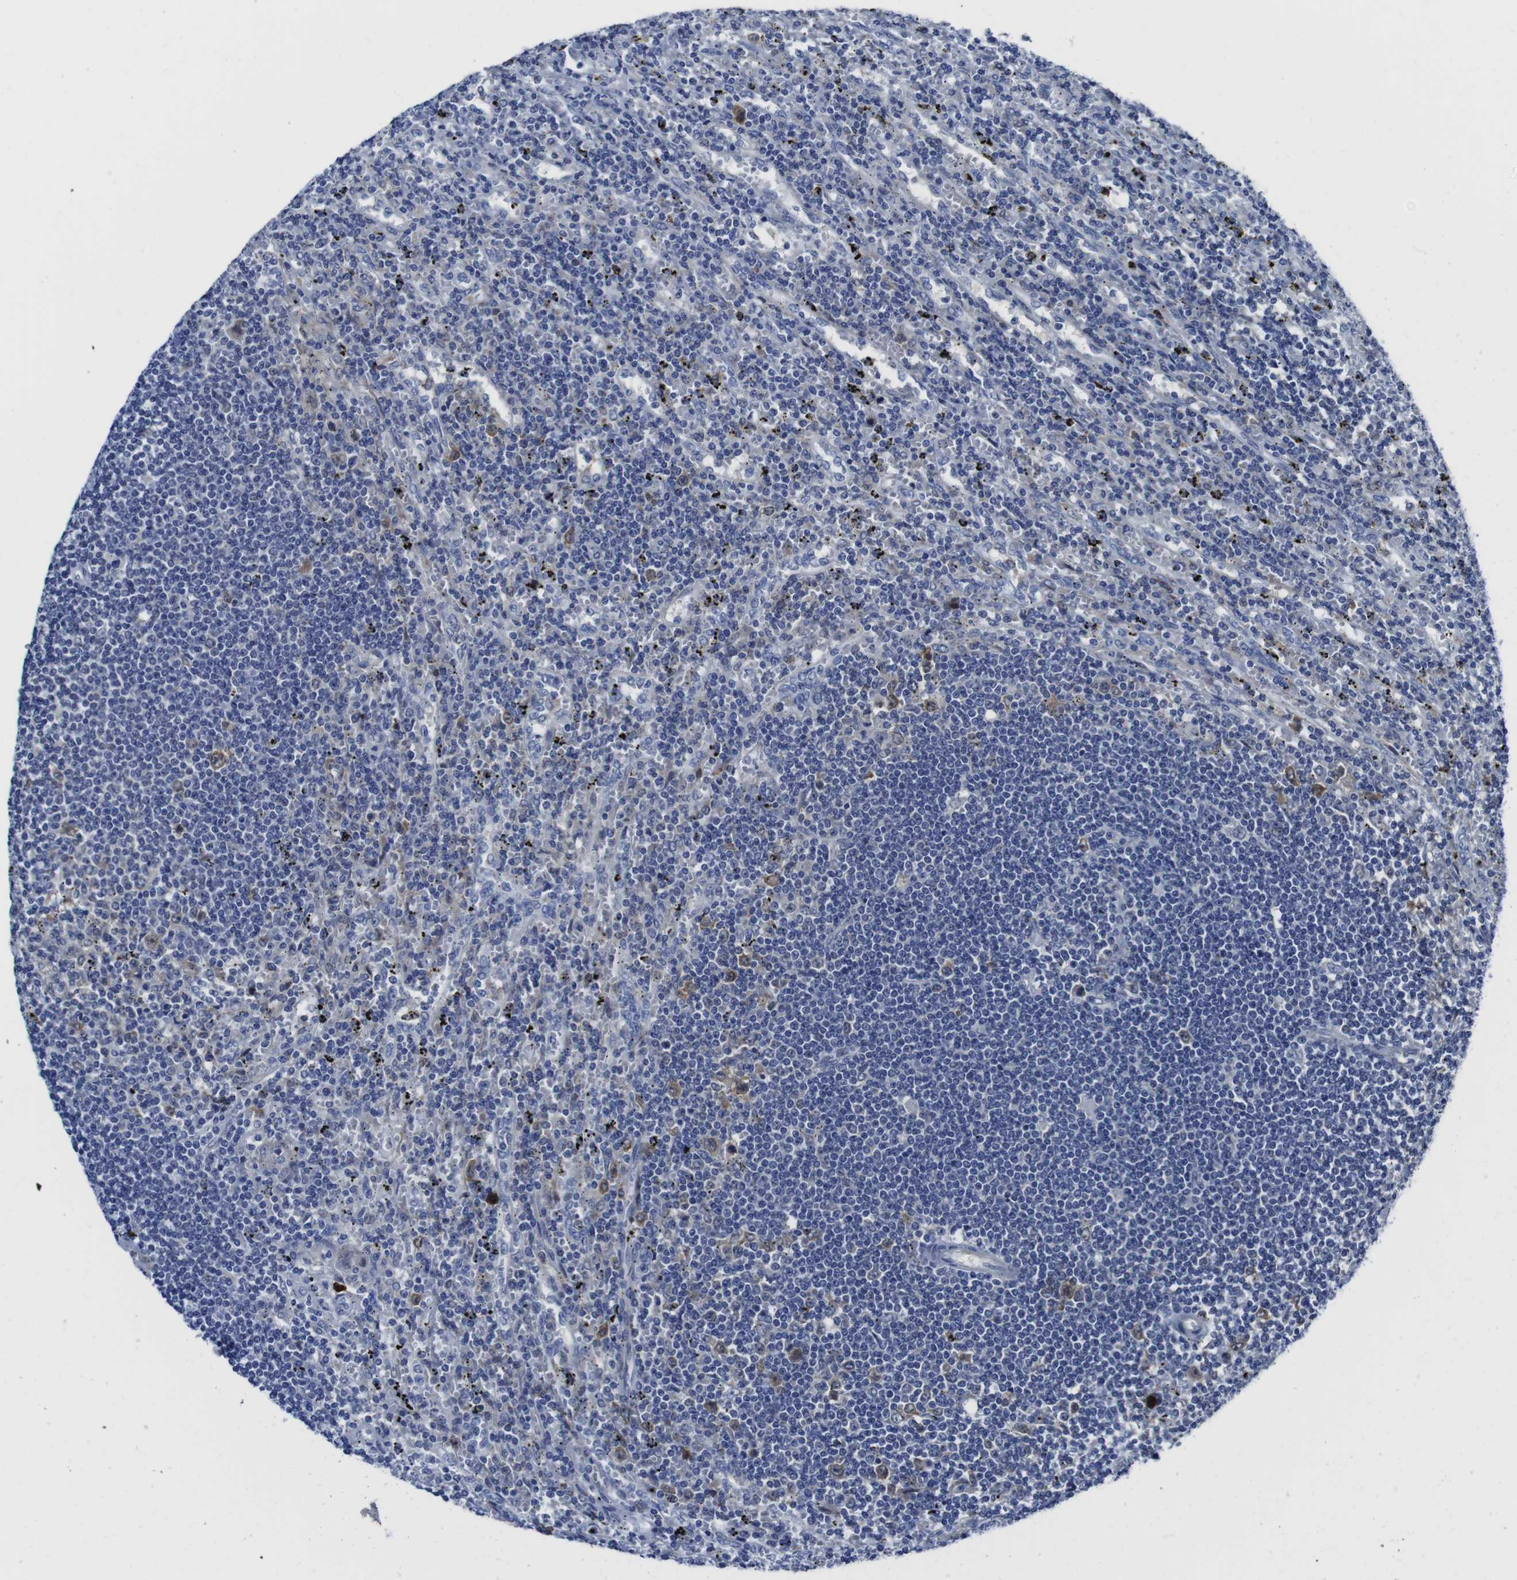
{"staining": {"intensity": "weak", "quantity": "<25%", "location": "cytoplasmic/membranous"}, "tissue": "lymphoma", "cell_type": "Tumor cells", "image_type": "cancer", "snomed": [{"axis": "morphology", "description": "Malignant lymphoma, non-Hodgkin's type, Low grade"}, {"axis": "topography", "description": "Spleen"}], "caption": "Immunohistochemistry of lymphoma reveals no staining in tumor cells.", "gene": "EIF4A1", "patient": {"sex": "male", "age": 76}}